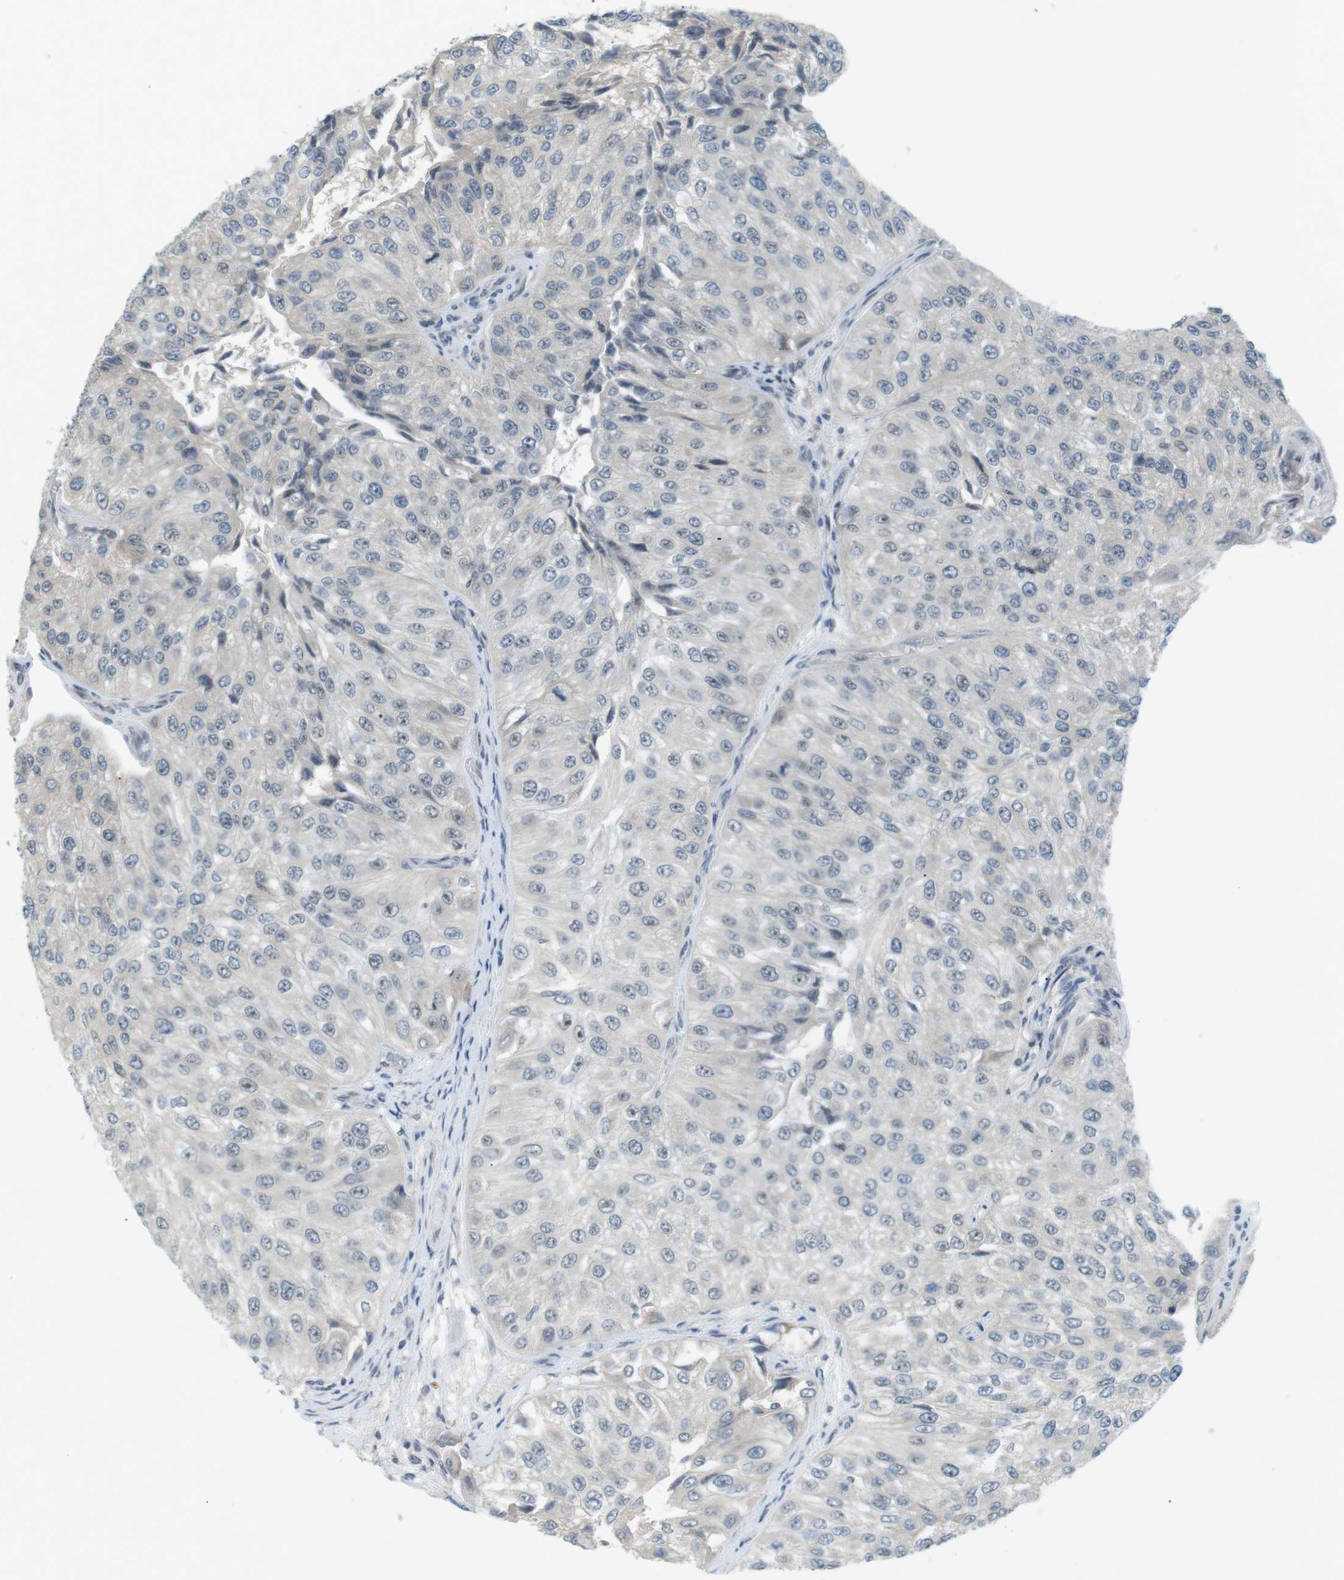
{"staining": {"intensity": "negative", "quantity": "none", "location": "none"}, "tissue": "urothelial cancer", "cell_type": "Tumor cells", "image_type": "cancer", "snomed": [{"axis": "morphology", "description": "Urothelial carcinoma, High grade"}, {"axis": "topography", "description": "Kidney"}, {"axis": "topography", "description": "Urinary bladder"}], "caption": "Human urothelial carcinoma (high-grade) stained for a protein using IHC demonstrates no staining in tumor cells.", "gene": "RTN3", "patient": {"sex": "male", "age": 77}}